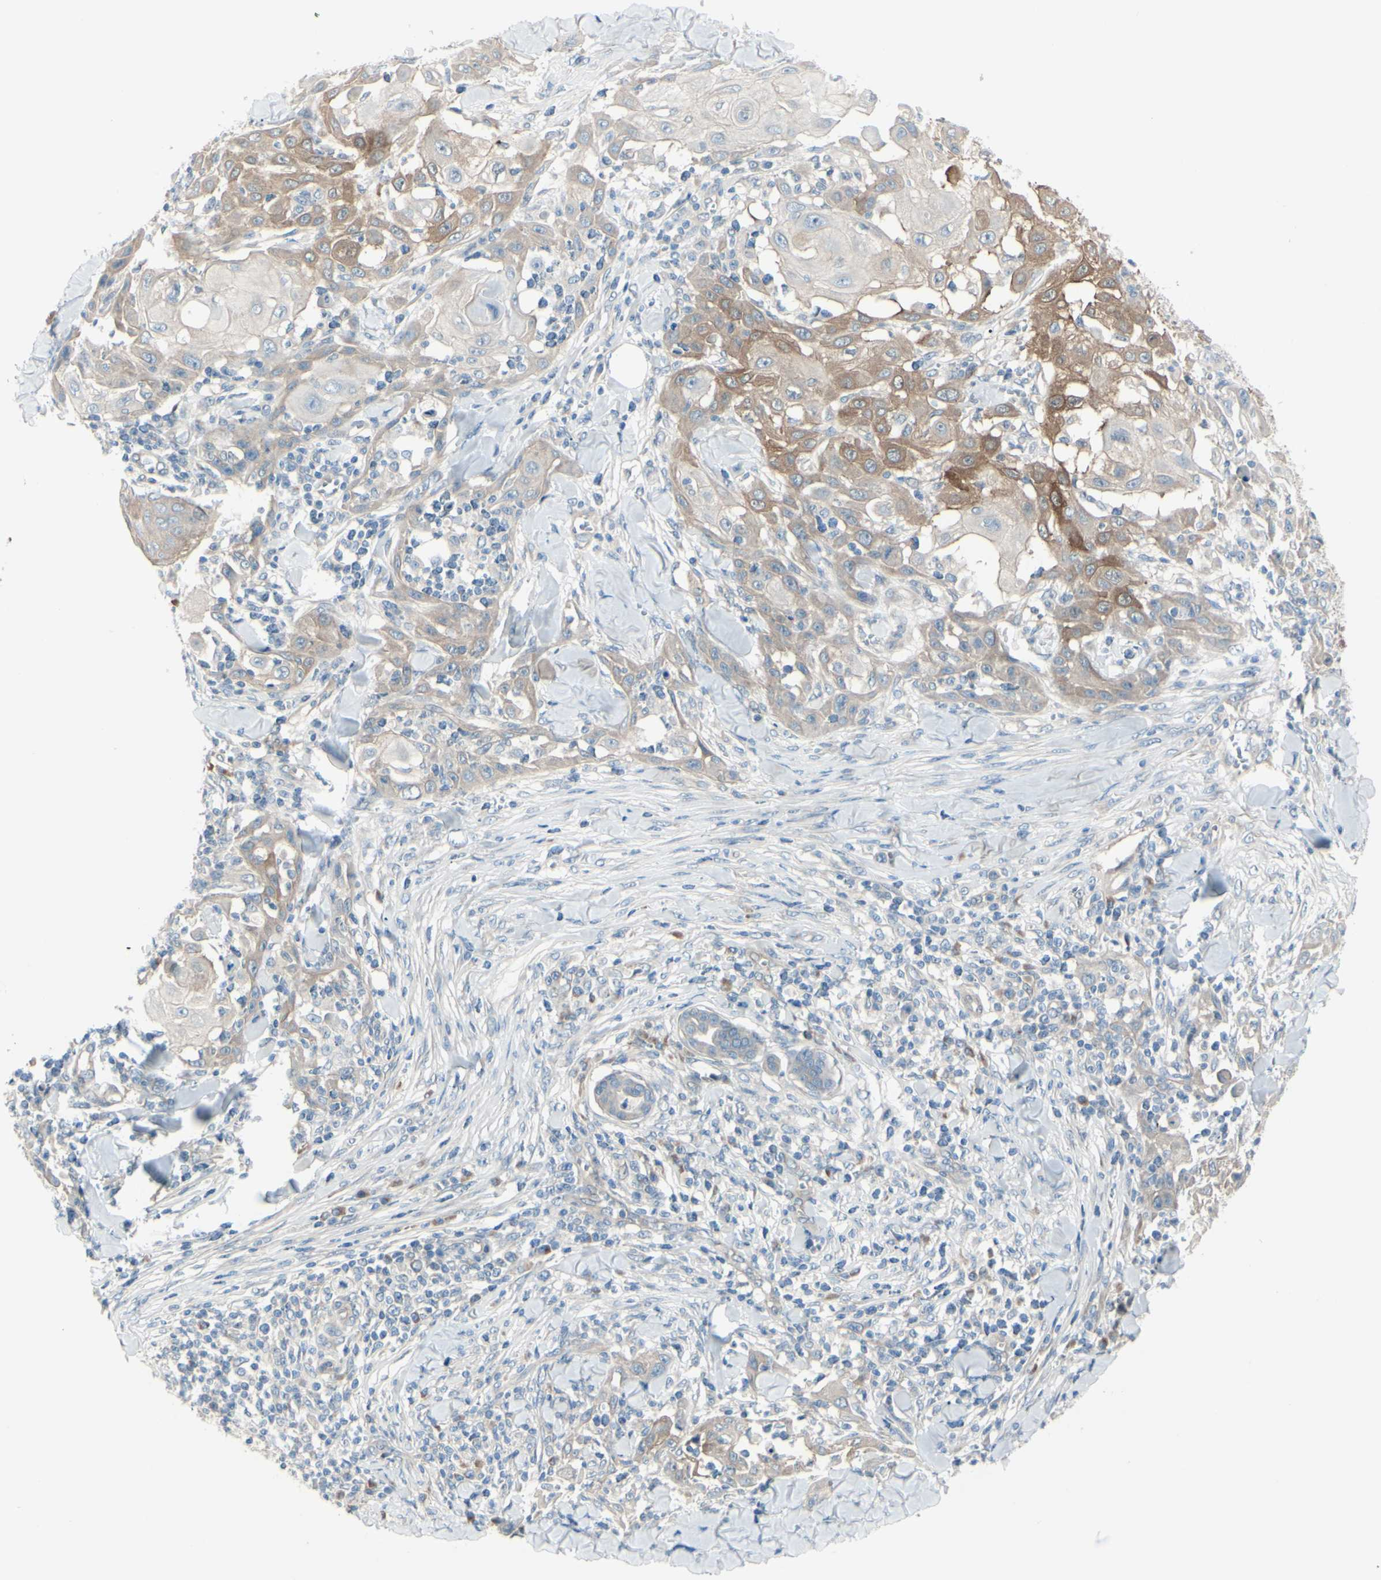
{"staining": {"intensity": "moderate", "quantity": ">75%", "location": "cytoplasmic/membranous"}, "tissue": "skin cancer", "cell_type": "Tumor cells", "image_type": "cancer", "snomed": [{"axis": "morphology", "description": "Squamous cell carcinoma, NOS"}, {"axis": "topography", "description": "Skin"}], "caption": "This histopathology image demonstrates skin cancer stained with immunohistochemistry to label a protein in brown. The cytoplasmic/membranous of tumor cells show moderate positivity for the protein. Nuclei are counter-stained blue.", "gene": "LRRK1", "patient": {"sex": "male", "age": 24}}